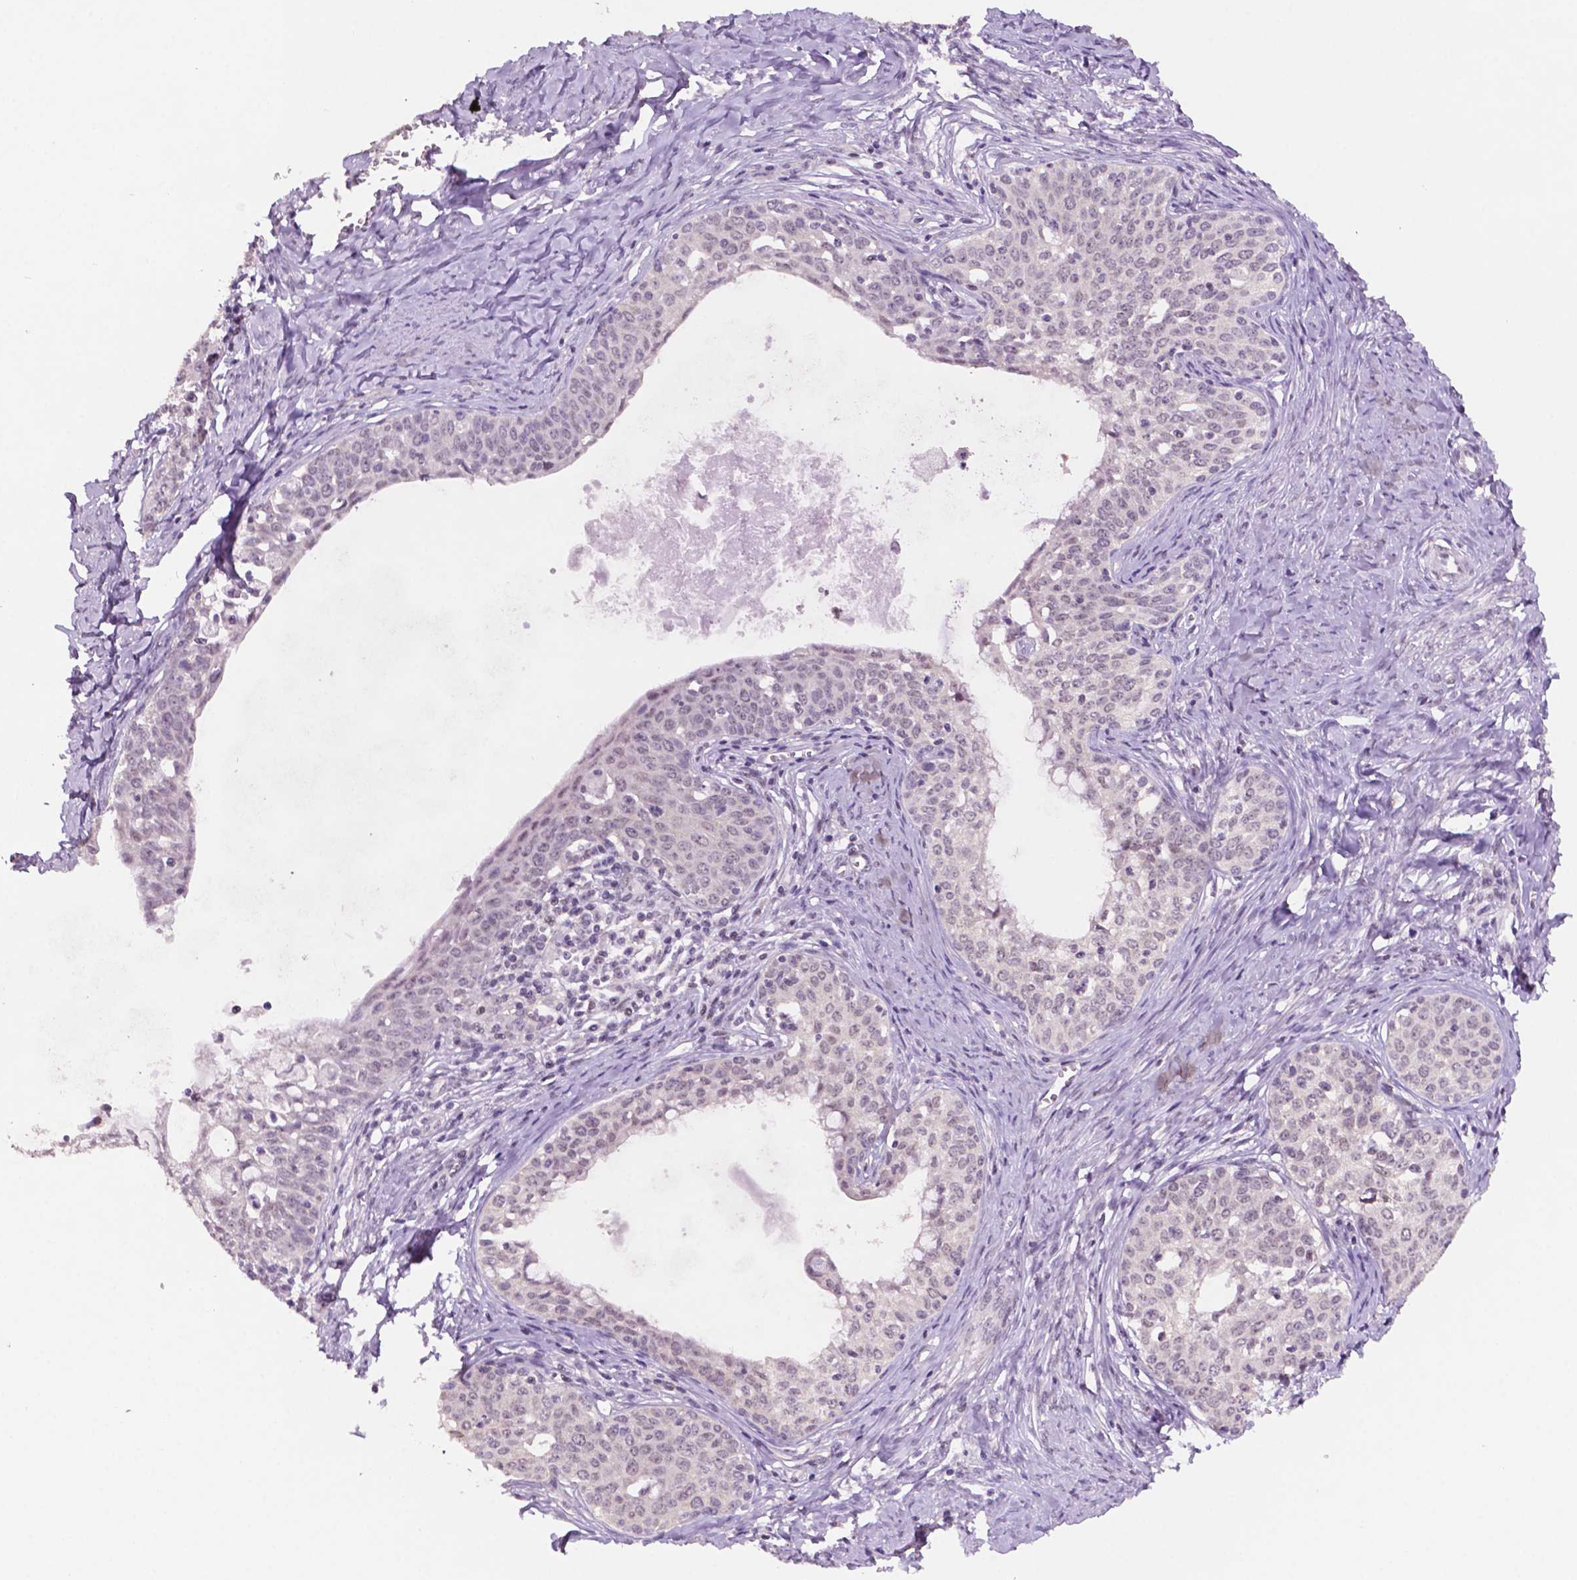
{"staining": {"intensity": "negative", "quantity": "none", "location": "none"}, "tissue": "cervical cancer", "cell_type": "Tumor cells", "image_type": "cancer", "snomed": [{"axis": "morphology", "description": "Squamous cell carcinoma, NOS"}, {"axis": "morphology", "description": "Adenocarcinoma, NOS"}, {"axis": "topography", "description": "Cervix"}], "caption": "Human cervical cancer stained for a protein using immunohistochemistry exhibits no positivity in tumor cells.", "gene": "NCOR1", "patient": {"sex": "female", "age": 52}}